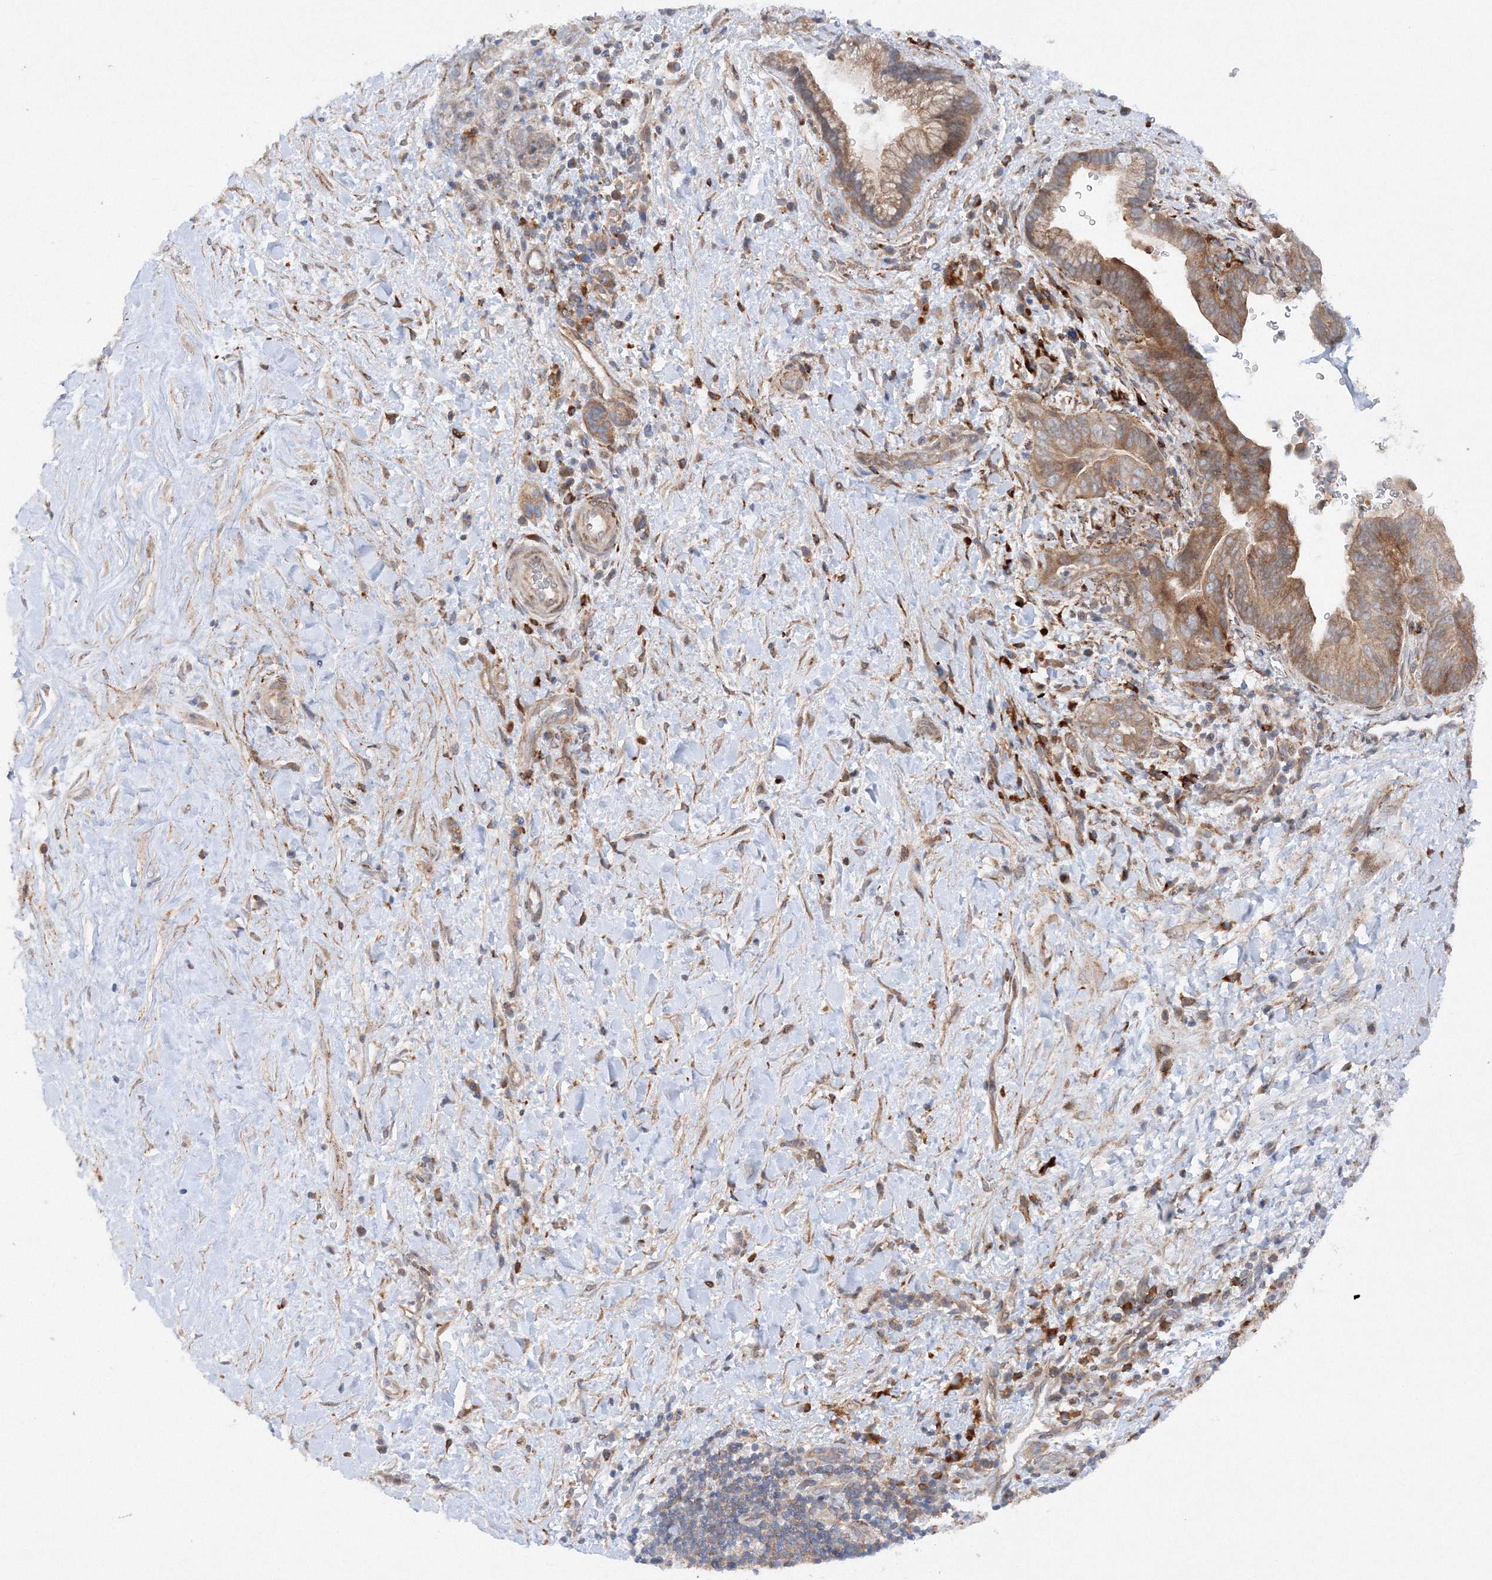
{"staining": {"intensity": "moderate", "quantity": ">75%", "location": "cytoplasmic/membranous"}, "tissue": "pancreatic cancer", "cell_type": "Tumor cells", "image_type": "cancer", "snomed": [{"axis": "morphology", "description": "Adenocarcinoma, NOS"}, {"axis": "topography", "description": "Pancreas"}], "caption": "Immunohistochemistry (IHC) of human pancreatic cancer (adenocarcinoma) displays medium levels of moderate cytoplasmic/membranous staining in about >75% of tumor cells. (Stains: DAB in brown, nuclei in blue, Microscopy: brightfield microscopy at high magnification).", "gene": "SLC36A1", "patient": {"sex": "male", "age": 75}}